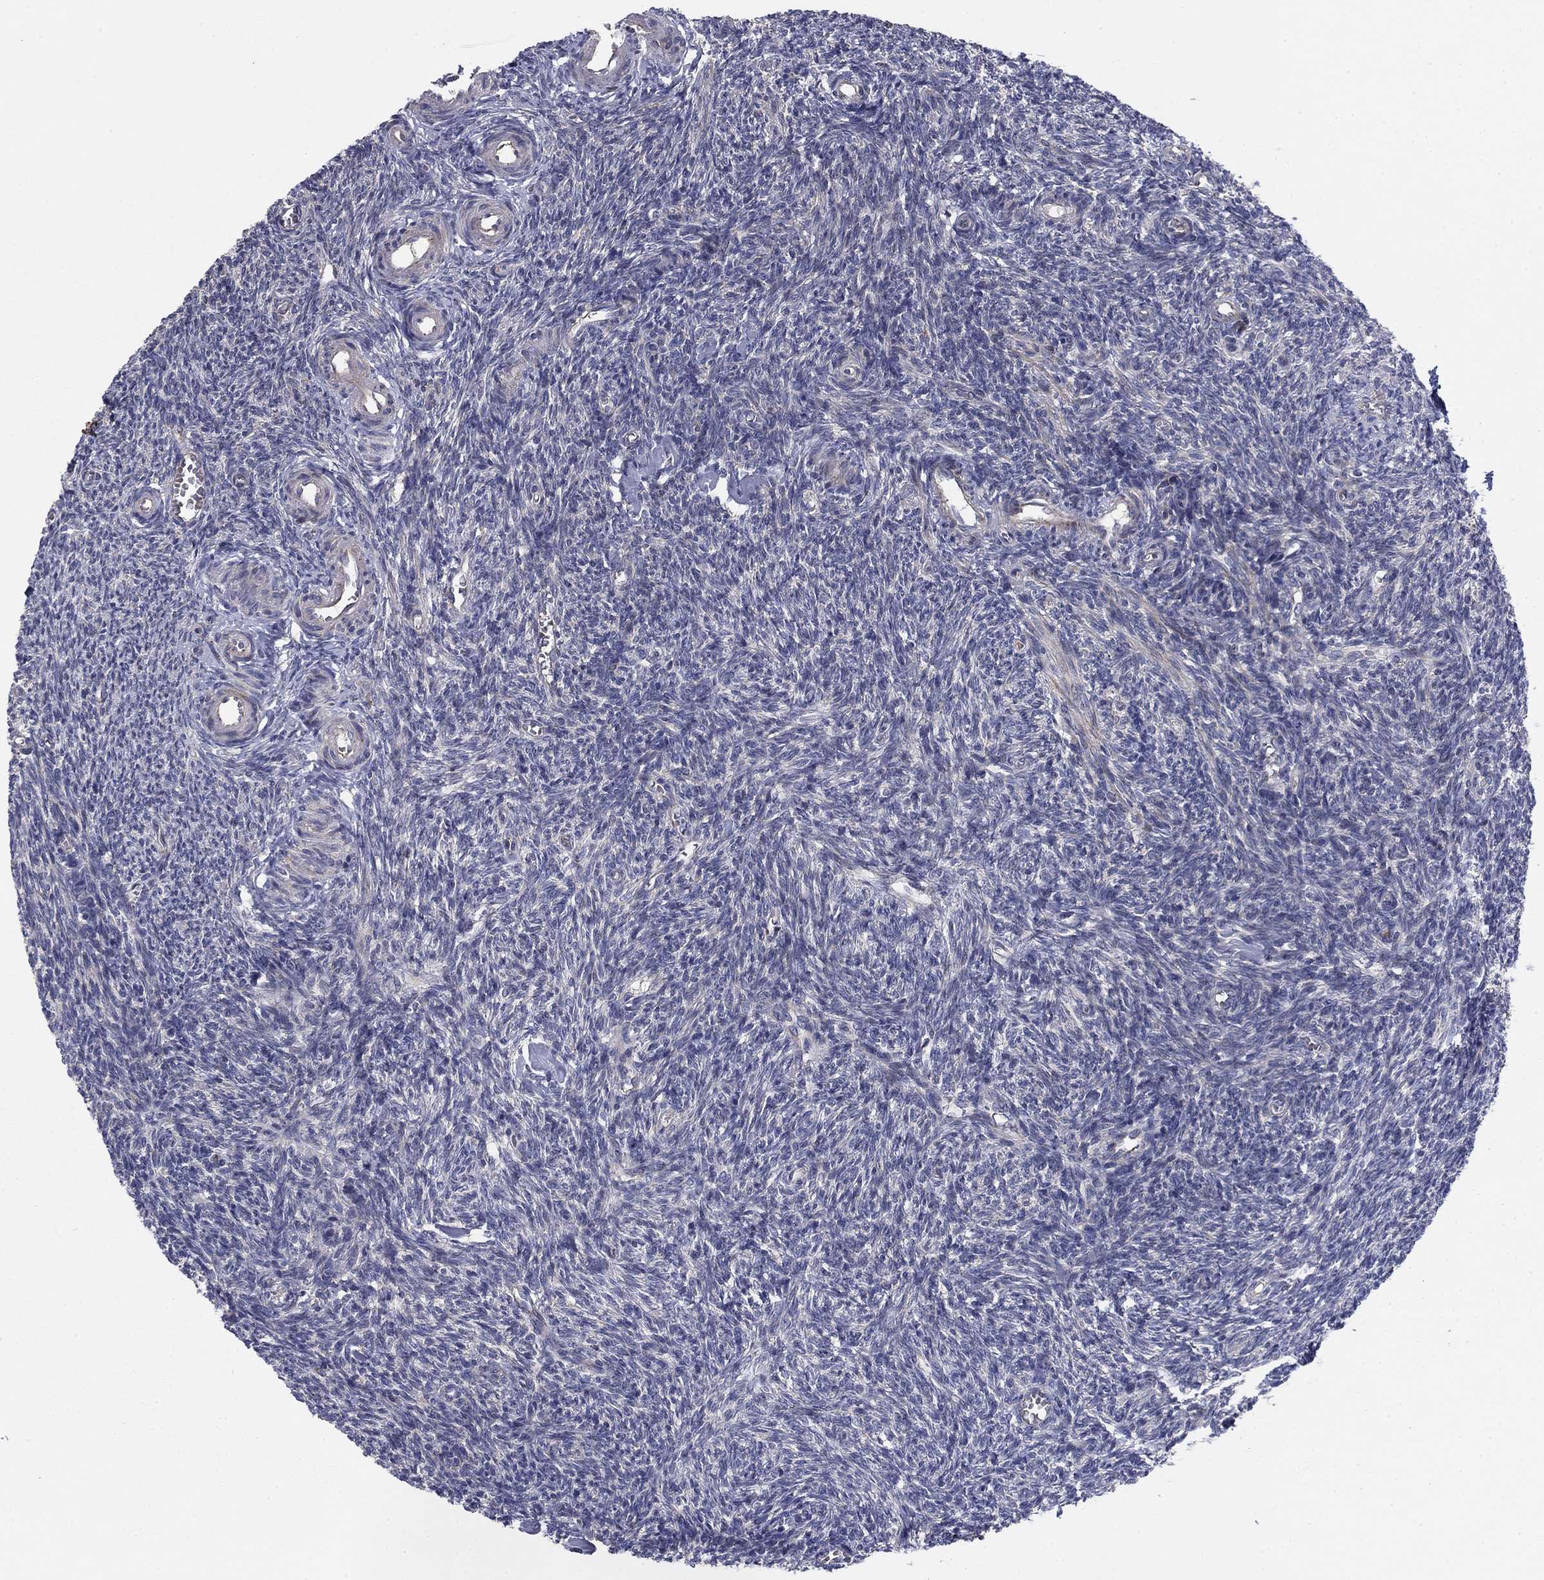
{"staining": {"intensity": "negative", "quantity": "none", "location": "none"}, "tissue": "ovary", "cell_type": "Follicle cells", "image_type": "normal", "snomed": [{"axis": "morphology", "description": "Normal tissue, NOS"}, {"axis": "topography", "description": "Ovary"}], "caption": "Immunohistochemistry (IHC) micrograph of benign human ovary stained for a protein (brown), which displays no expression in follicle cells.", "gene": "MMAA", "patient": {"sex": "female", "age": 27}}